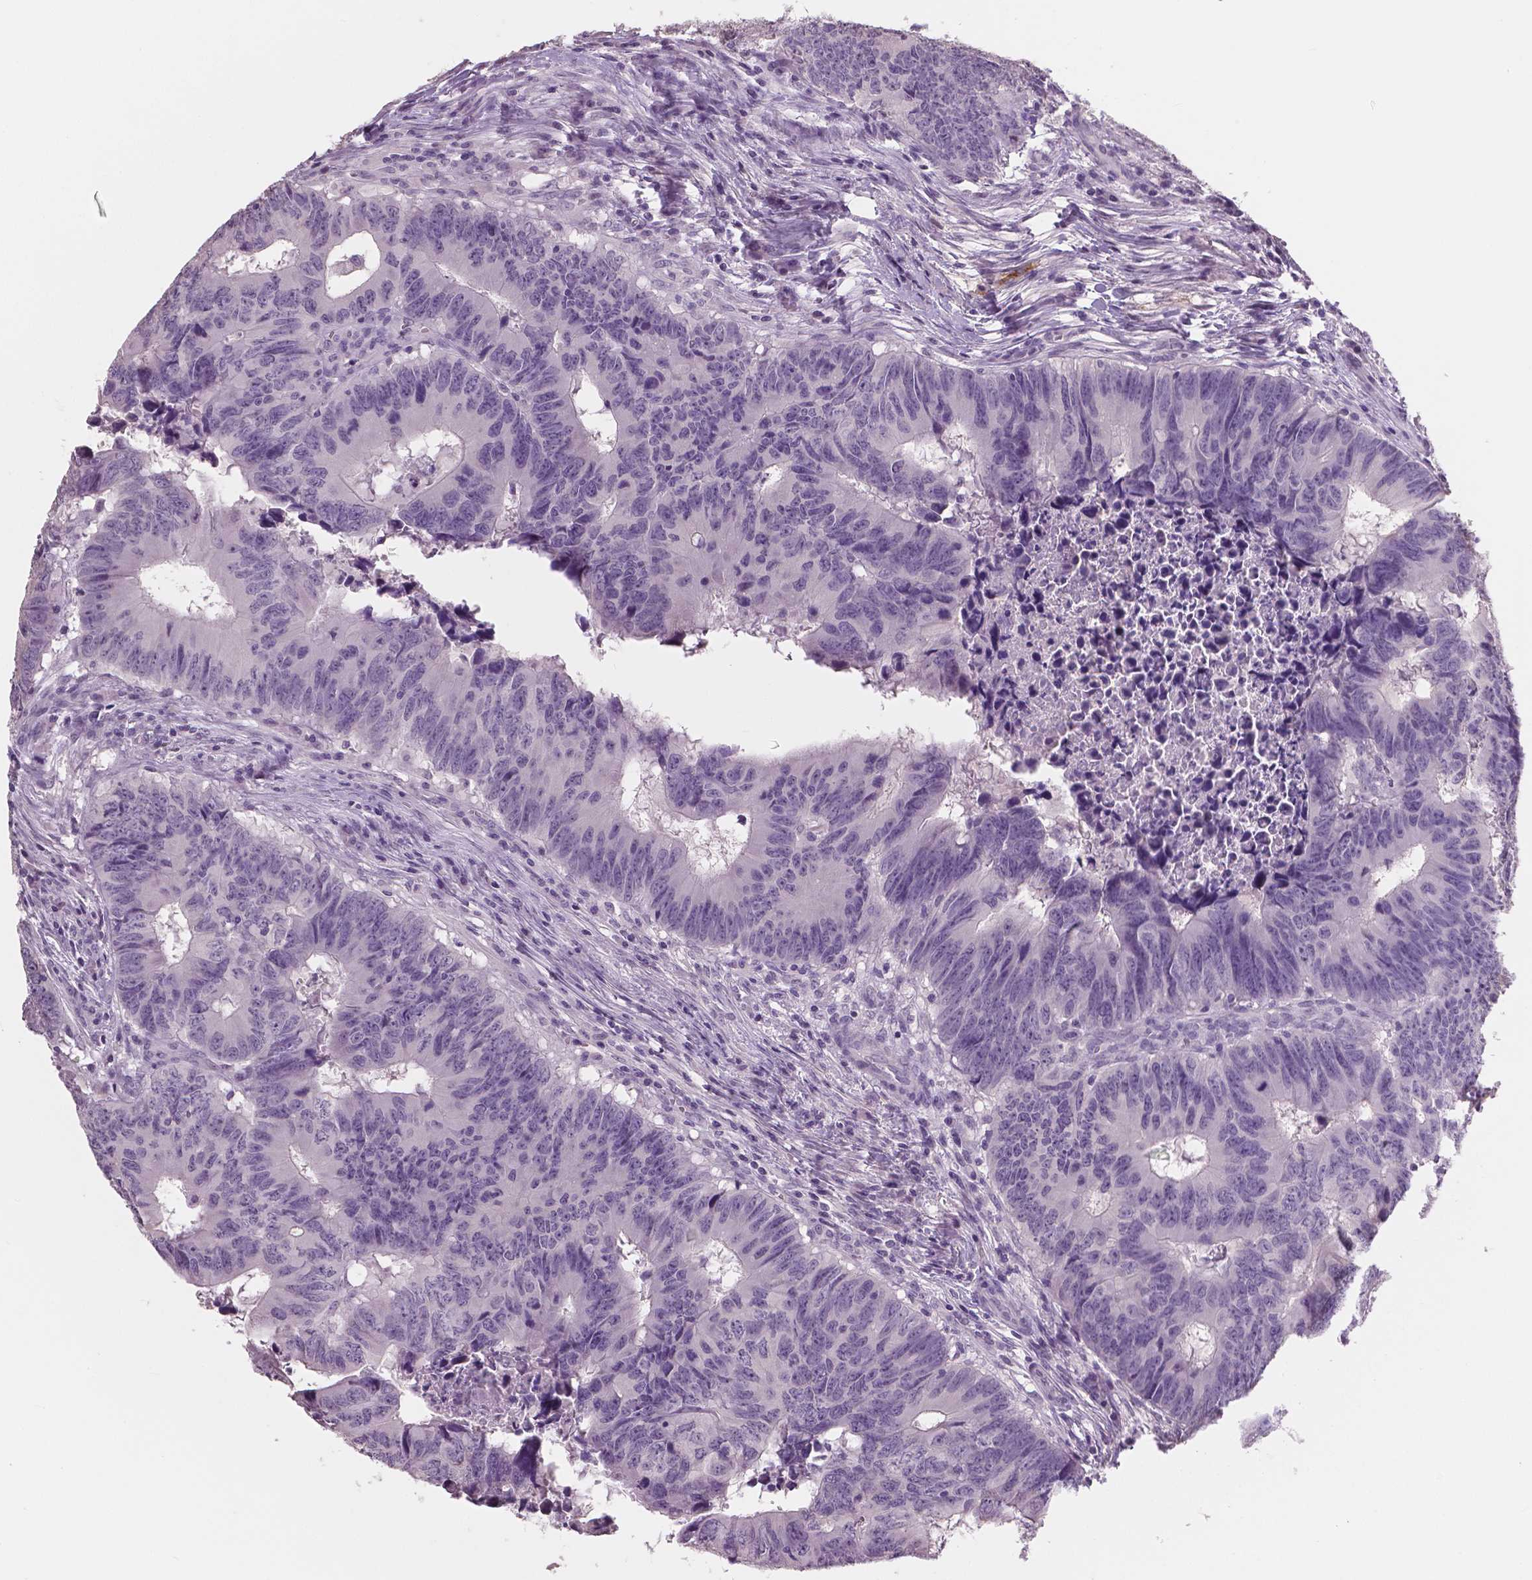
{"staining": {"intensity": "negative", "quantity": "none", "location": "none"}, "tissue": "colorectal cancer", "cell_type": "Tumor cells", "image_type": "cancer", "snomed": [{"axis": "morphology", "description": "Adenocarcinoma, NOS"}, {"axis": "topography", "description": "Colon"}], "caption": "High power microscopy micrograph of an IHC micrograph of colorectal cancer, revealing no significant staining in tumor cells.", "gene": "NECAB1", "patient": {"sex": "female", "age": 82}}